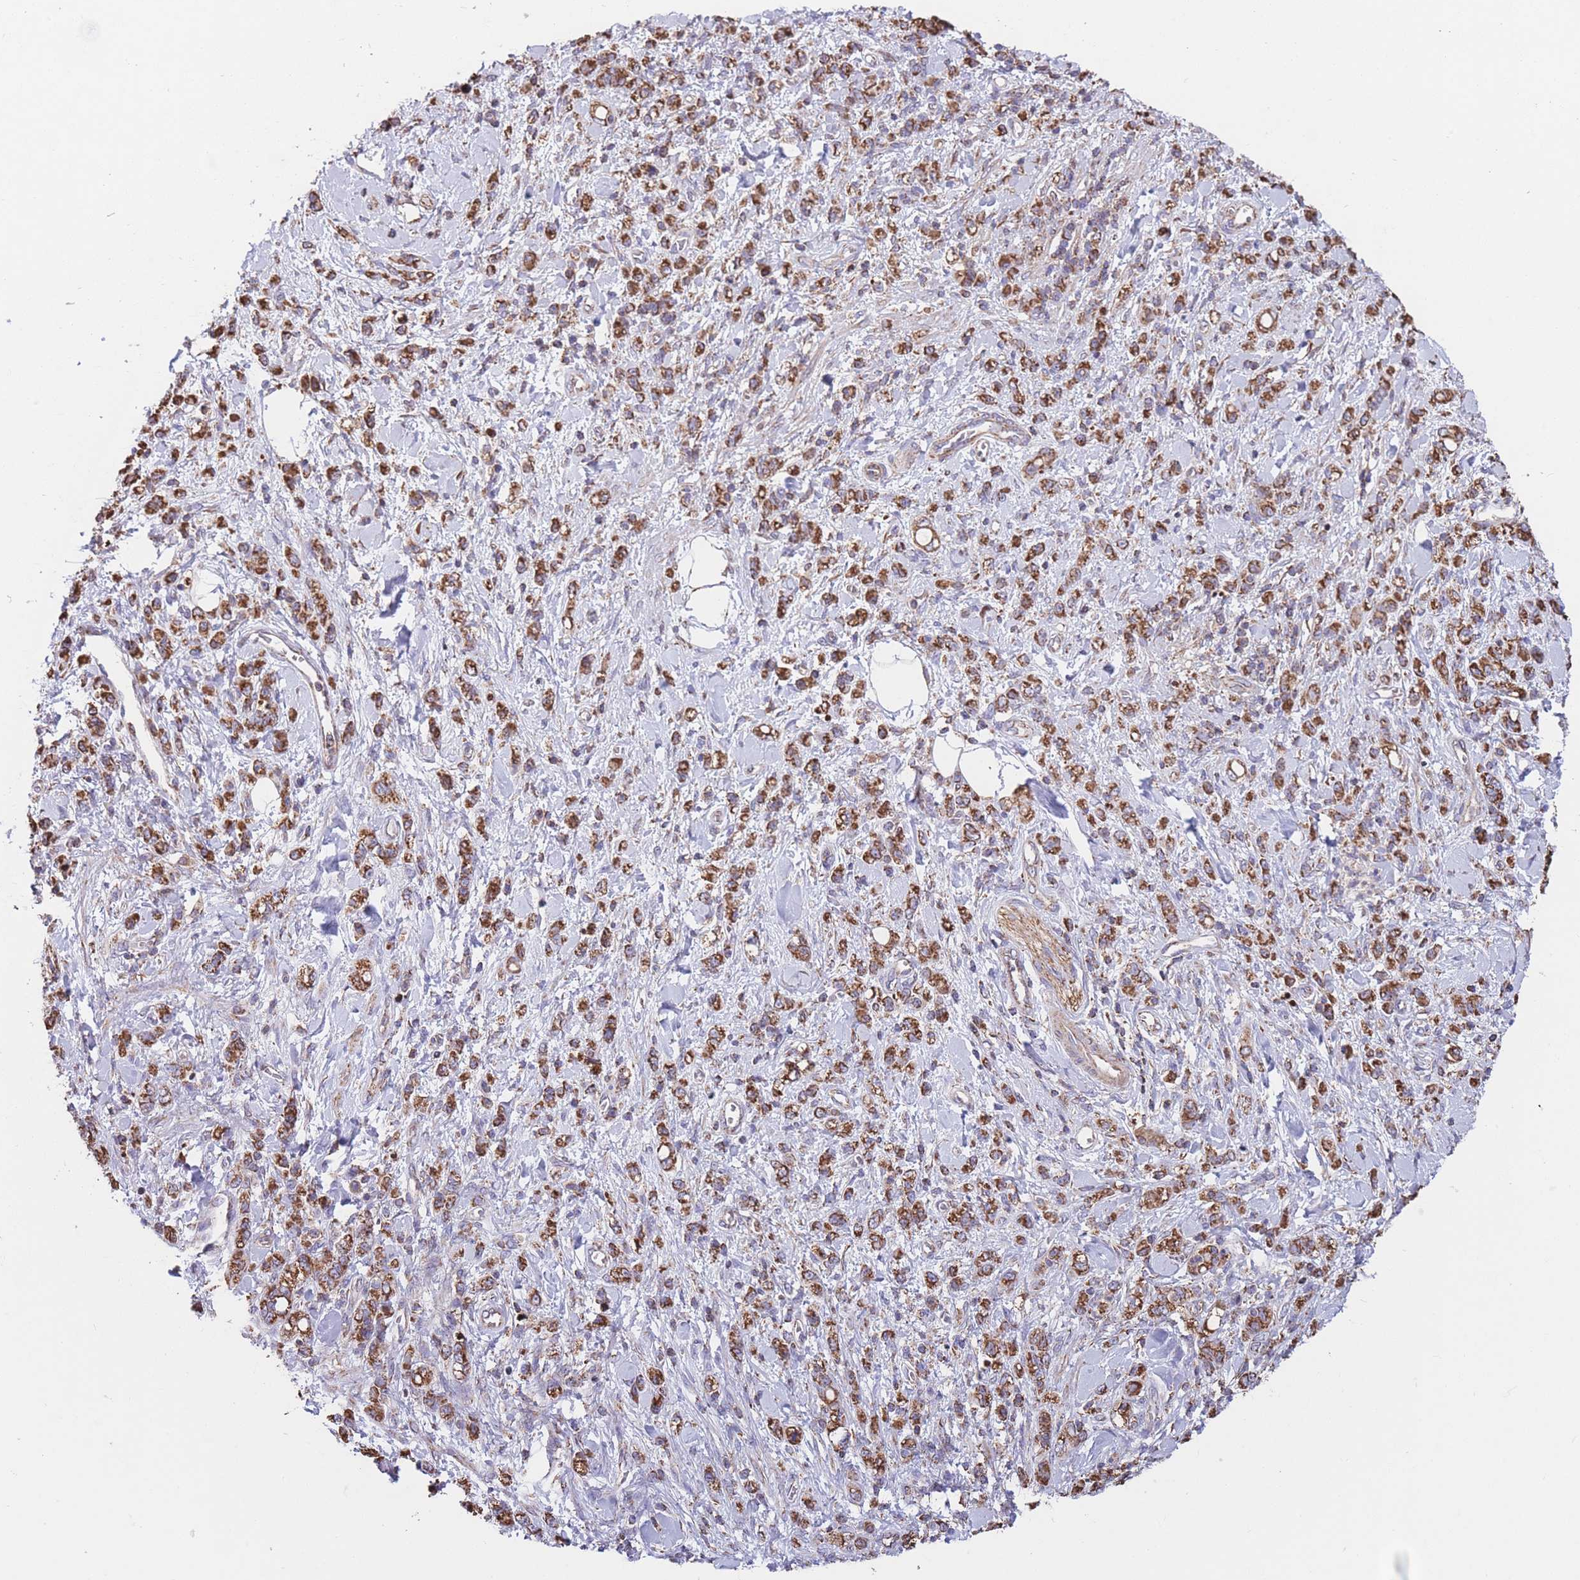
{"staining": {"intensity": "strong", "quantity": ">75%", "location": "cytoplasmic/membranous"}, "tissue": "stomach cancer", "cell_type": "Tumor cells", "image_type": "cancer", "snomed": [{"axis": "morphology", "description": "Adenocarcinoma, NOS"}, {"axis": "topography", "description": "Stomach"}], "caption": "DAB immunohistochemical staining of stomach adenocarcinoma demonstrates strong cytoplasmic/membranous protein expression in approximately >75% of tumor cells.", "gene": "FKBP8", "patient": {"sex": "male", "age": 77}}